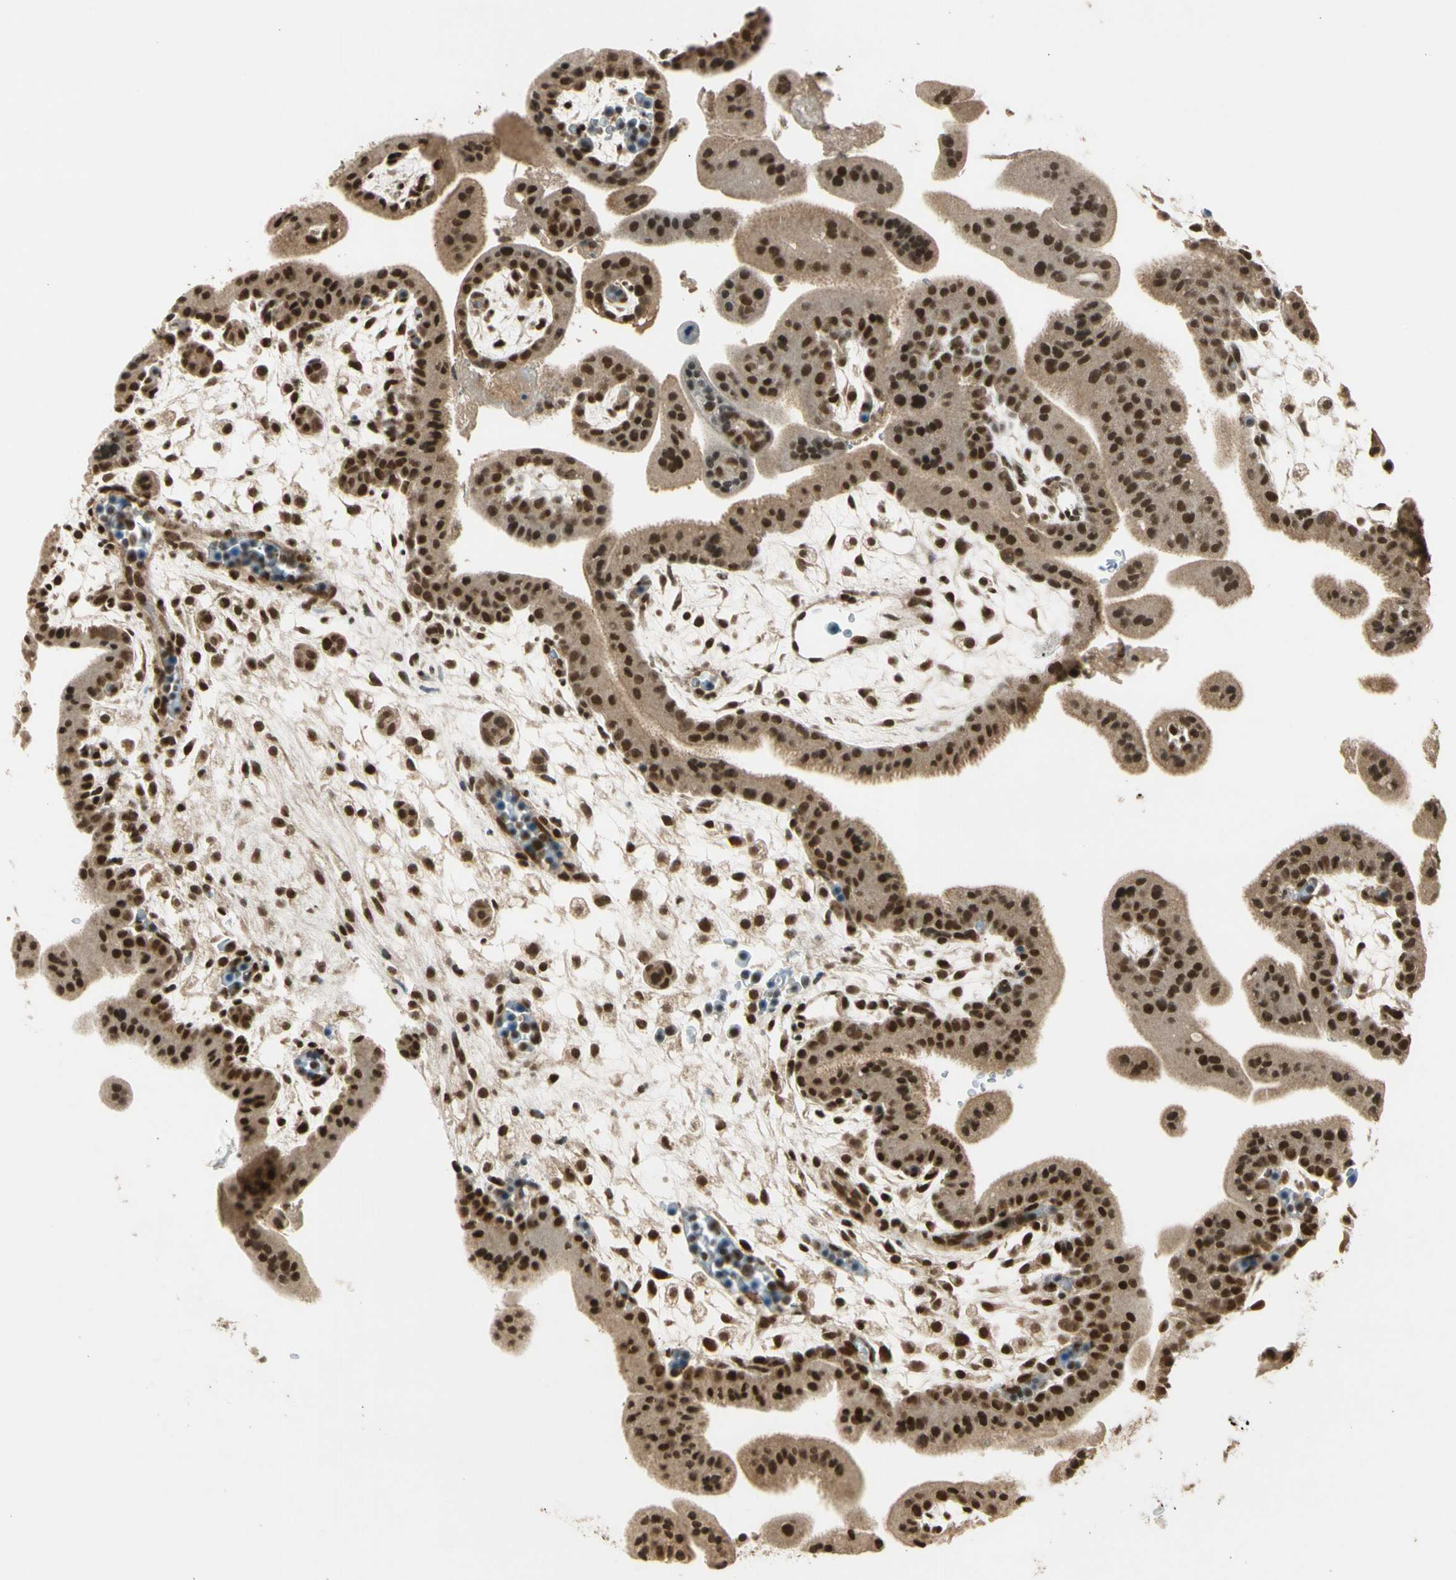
{"staining": {"intensity": "strong", "quantity": ">75%", "location": "cytoplasmic/membranous,nuclear"}, "tissue": "placenta", "cell_type": "Decidual cells", "image_type": "normal", "snomed": [{"axis": "morphology", "description": "Normal tissue, NOS"}, {"axis": "topography", "description": "Placenta"}], "caption": "Protein staining exhibits strong cytoplasmic/membranous,nuclear positivity in about >75% of decidual cells in normal placenta.", "gene": "ZNF135", "patient": {"sex": "female", "age": 35}}